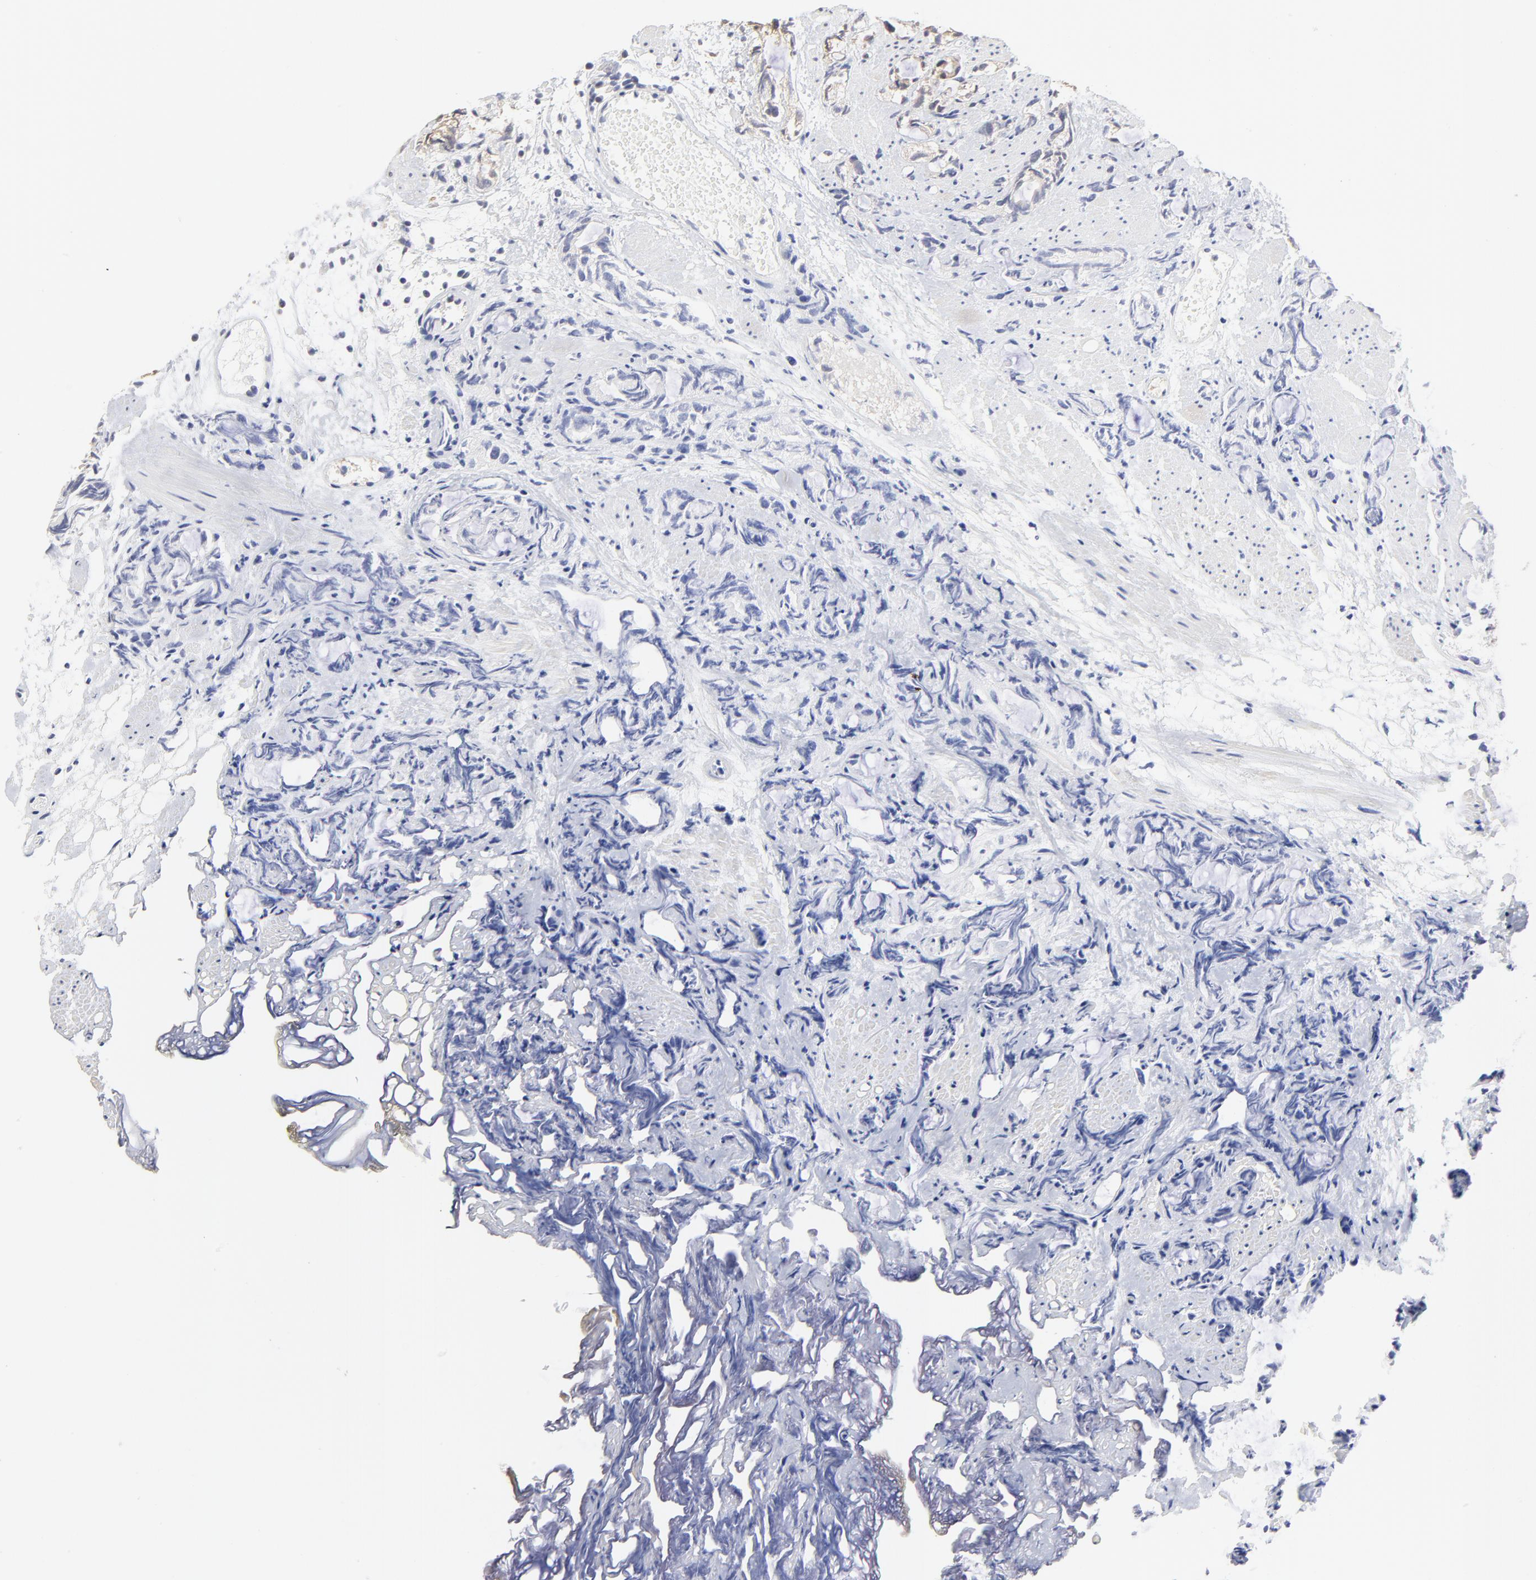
{"staining": {"intensity": "negative", "quantity": "none", "location": "none"}, "tissue": "prostate cancer", "cell_type": "Tumor cells", "image_type": "cancer", "snomed": [{"axis": "morphology", "description": "Adenocarcinoma, High grade"}, {"axis": "topography", "description": "Prostate"}], "caption": "Tumor cells show no significant protein expression in prostate cancer.", "gene": "CCT2", "patient": {"sex": "male", "age": 85}}